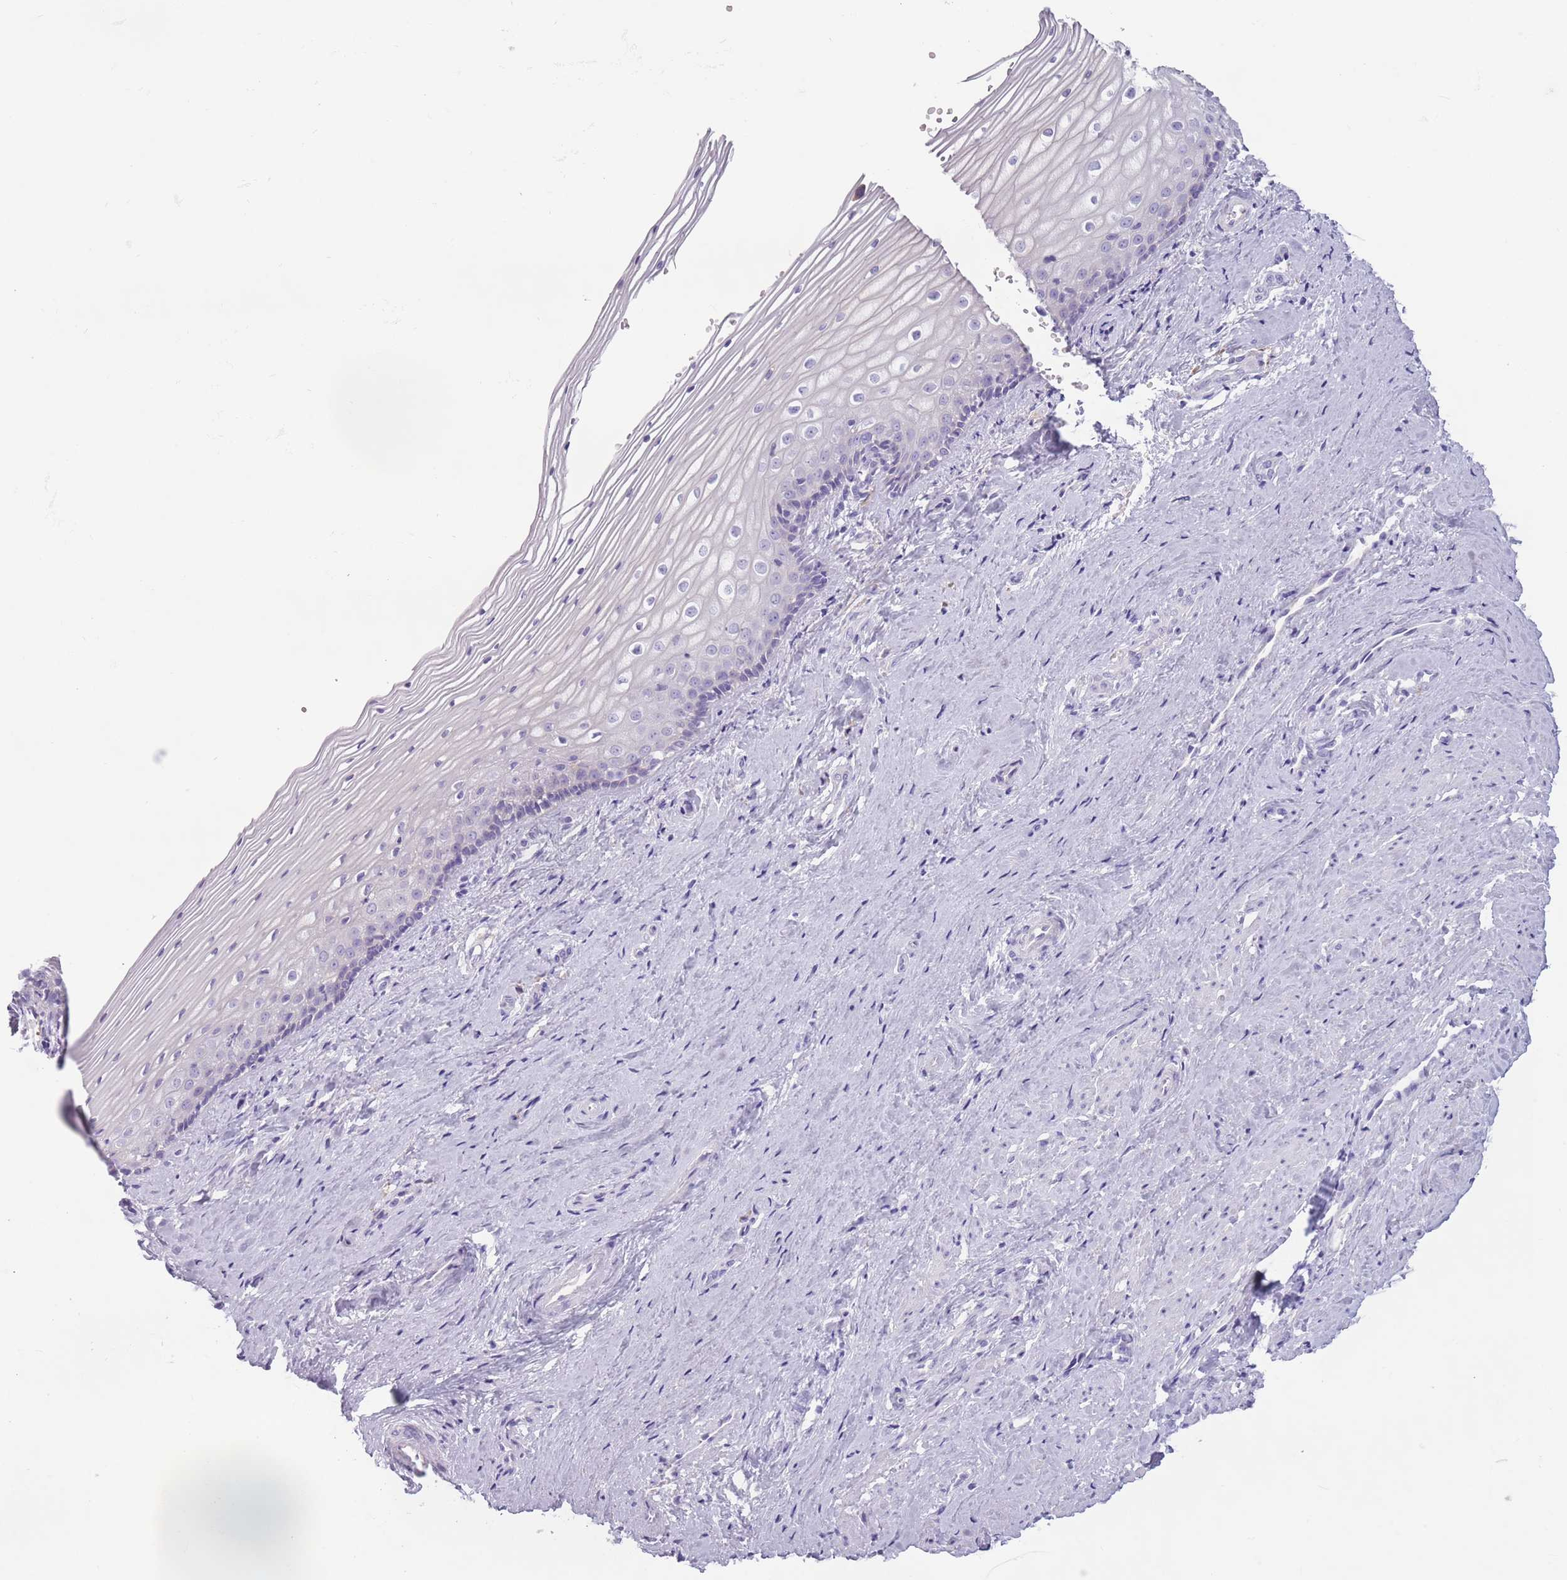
{"staining": {"intensity": "negative", "quantity": "none", "location": "none"}, "tissue": "vagina", "cell_type": "Squamous epithelial cells", "image_type": "normal", "snomed": [{"axis": "morphology", "description": "Normal tissue, NOS"}, {"axis": "topography", "description": "Vagina"}], "caption": "This image is of unremarkable vagina stained with immunohistochemistry (IHC) to label a protein in brown with the nuclei are counter-stained blue. There is no positivity in squamous epithelial cells. (Immunohistochemistry (ihc), brightfield microscopy, high magnification).", "gene": "HYOU1", "patient": {"sex": "female", "age": 46}}